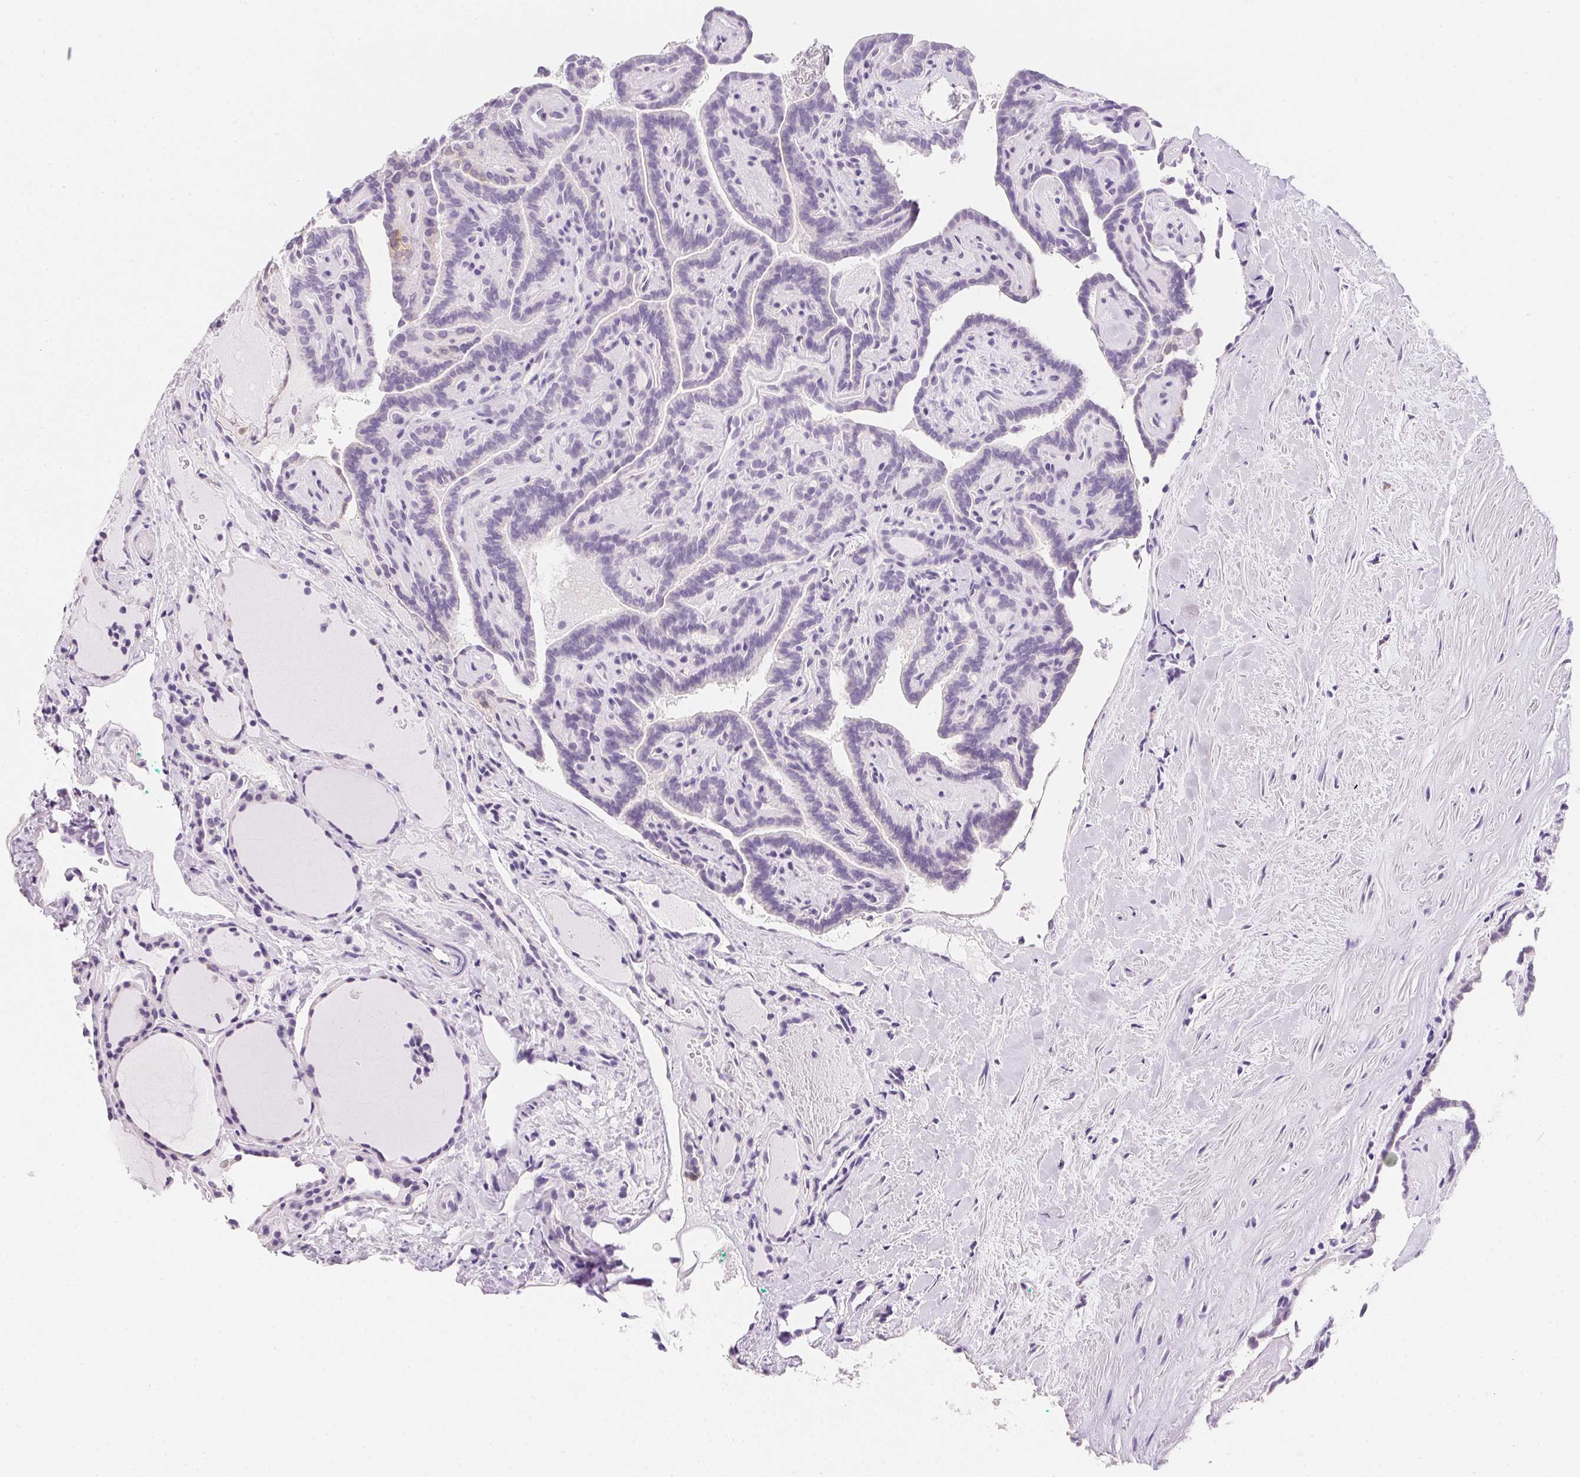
{"staining": {"intensity": "negative", "quantity": "none", "location": "none"}, "tissue": "thyroid cancer", "cell_type": "Tumor cells", "image_type": "cancer", "snomed": [{"axis": "morphology", "description": "Papillary adenocarcinoma, NOS"}, {"axis": "topography", "description": "Thyroid gland"}], "caption": "This is an IHC histopathology image of papillary adenocarcinoma (thyroid). There is no staining in tumor cells.", "gene": "AQP5", "patient": {"sex": "female", "age": 21}}